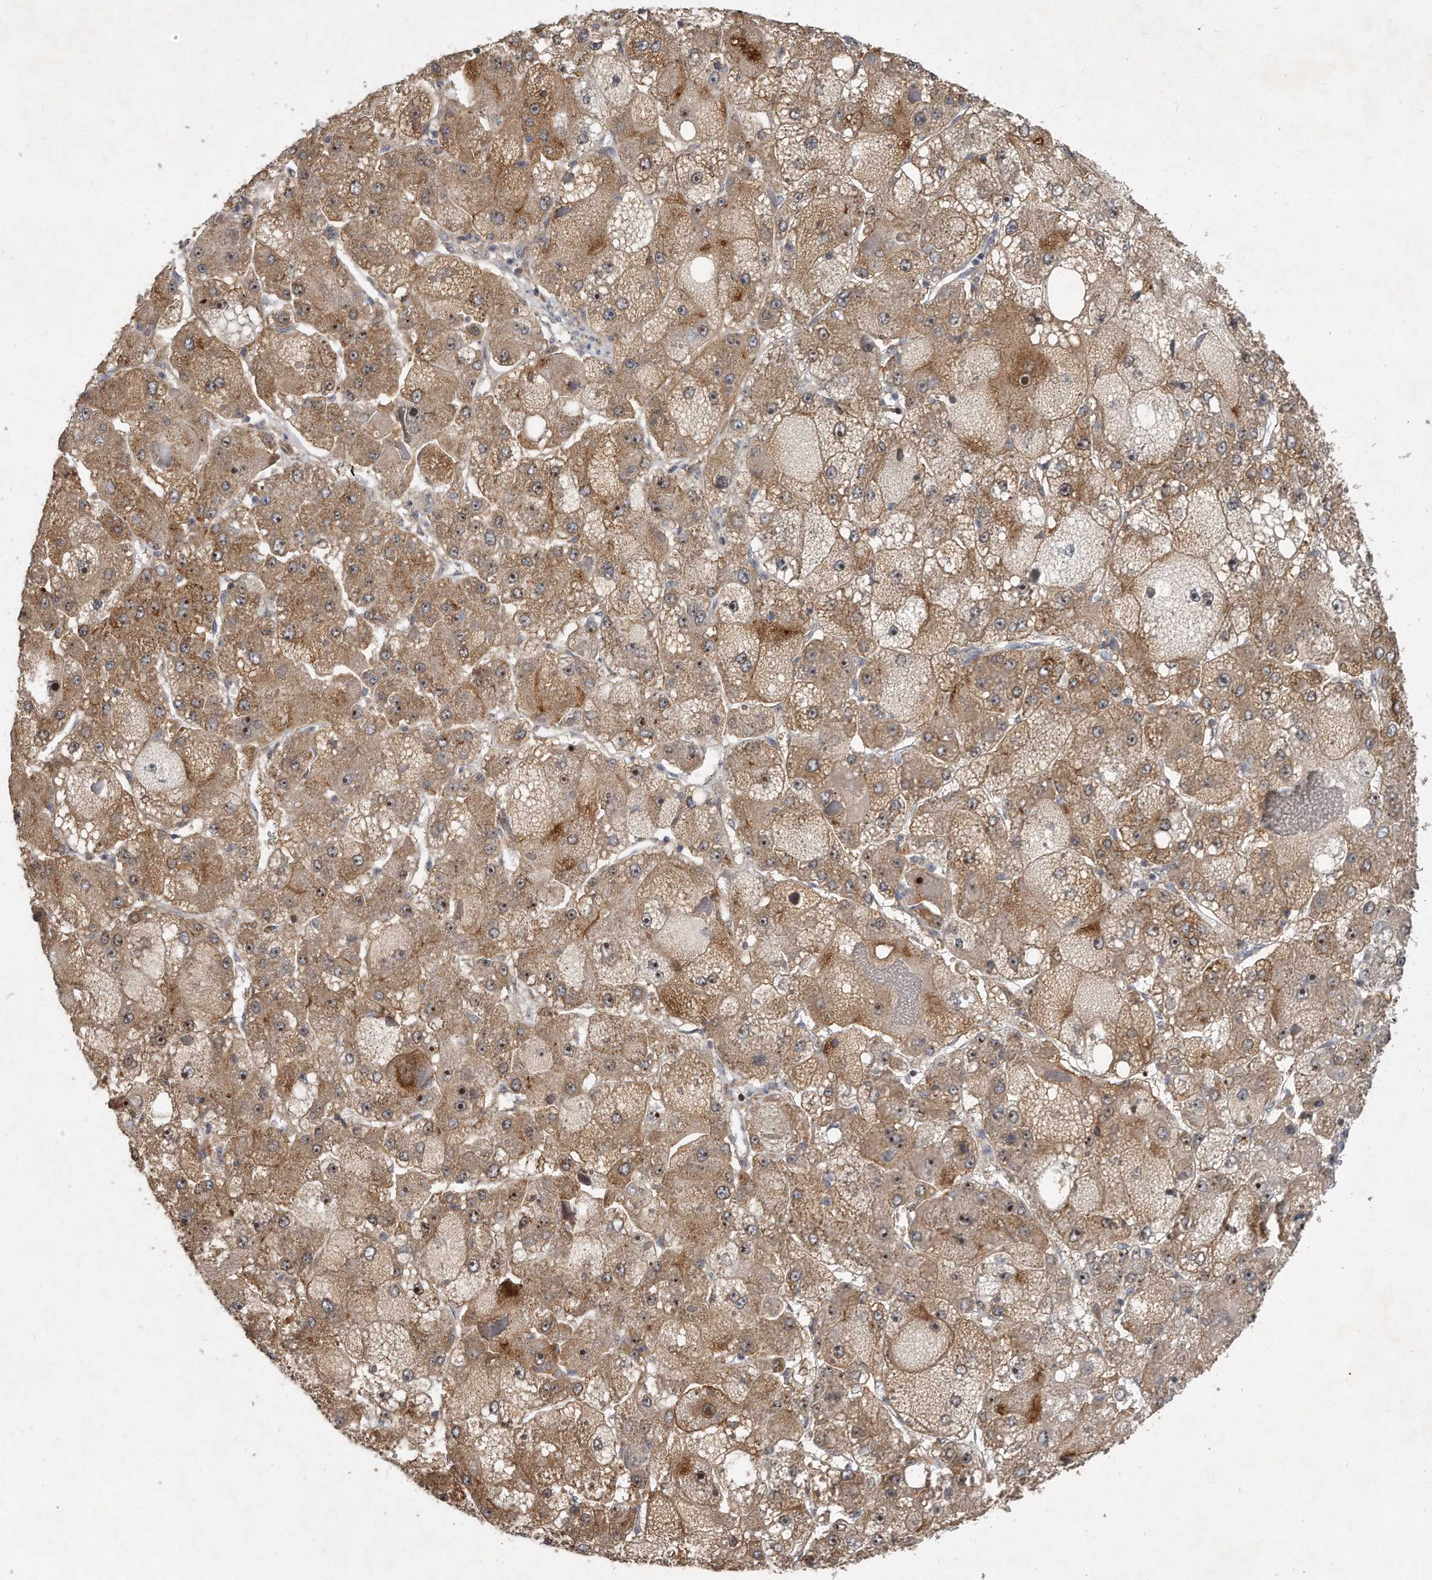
{"staining": {"intensity": "moderate", "quantity": ">75%", "location": "cytoplasmic/membranous,nuclear"}, "tissue": "liver cancer", "cell_type": "Tumor cells", "image_type": "cancer", "snomed": [{"axis": "morphology", "description": "Carcinoma, Hepatocellular, NOS"}, {"axis": "topography", "description": "Liver"}], "caption": "Protein positivity by IHC shows moderate cytoplasmic/membranous and nuclear positivity in about >75% of tumor cells in liver hepatocellular carcinoma.", "gene": "PGBD2", "patient": {"sex": "female", "age": 73}}